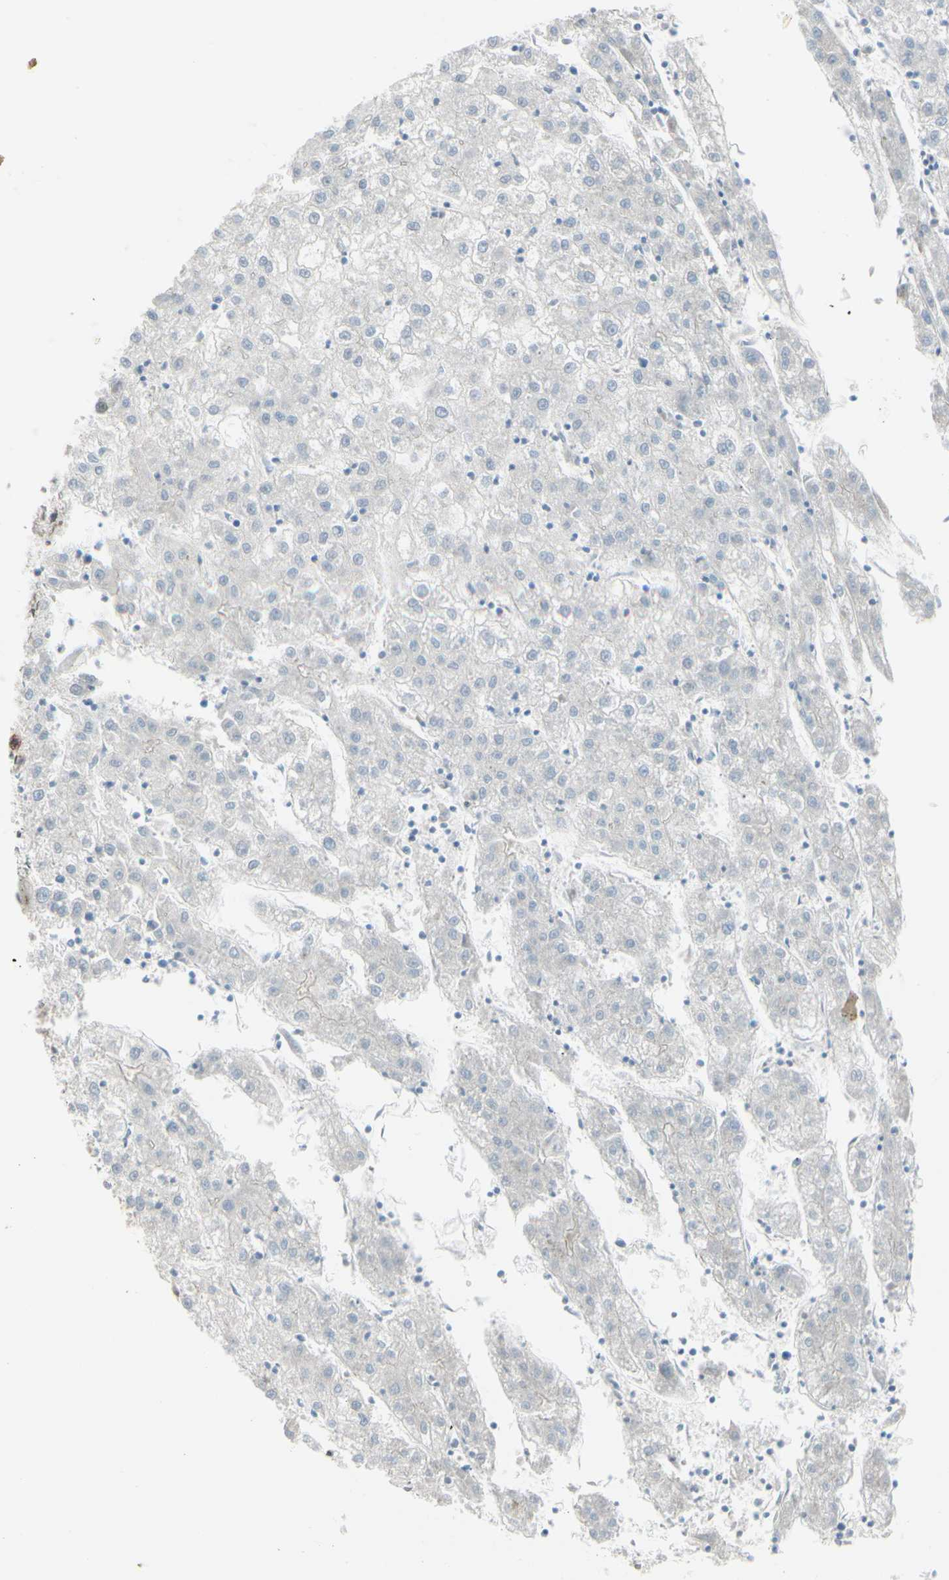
{"staining": {"intensity": "negative", "quantity": "none", "location": "none"}, "tissue": "liver cancer", "cell_type": "Tumor cells", "image_type": "cancer", "snomed": [{"axis": "morphology", "description": "Carcinoma, Hepatocellular, NOS"}, {"axis": "topography", "description": "Liver"}], "caption": "Tumor cells are negative for brown protein staining in liver cancer (hepatocellular carcinoma).", "gene": "SUFU", "patient": {"sex": "male", "age": 72}}